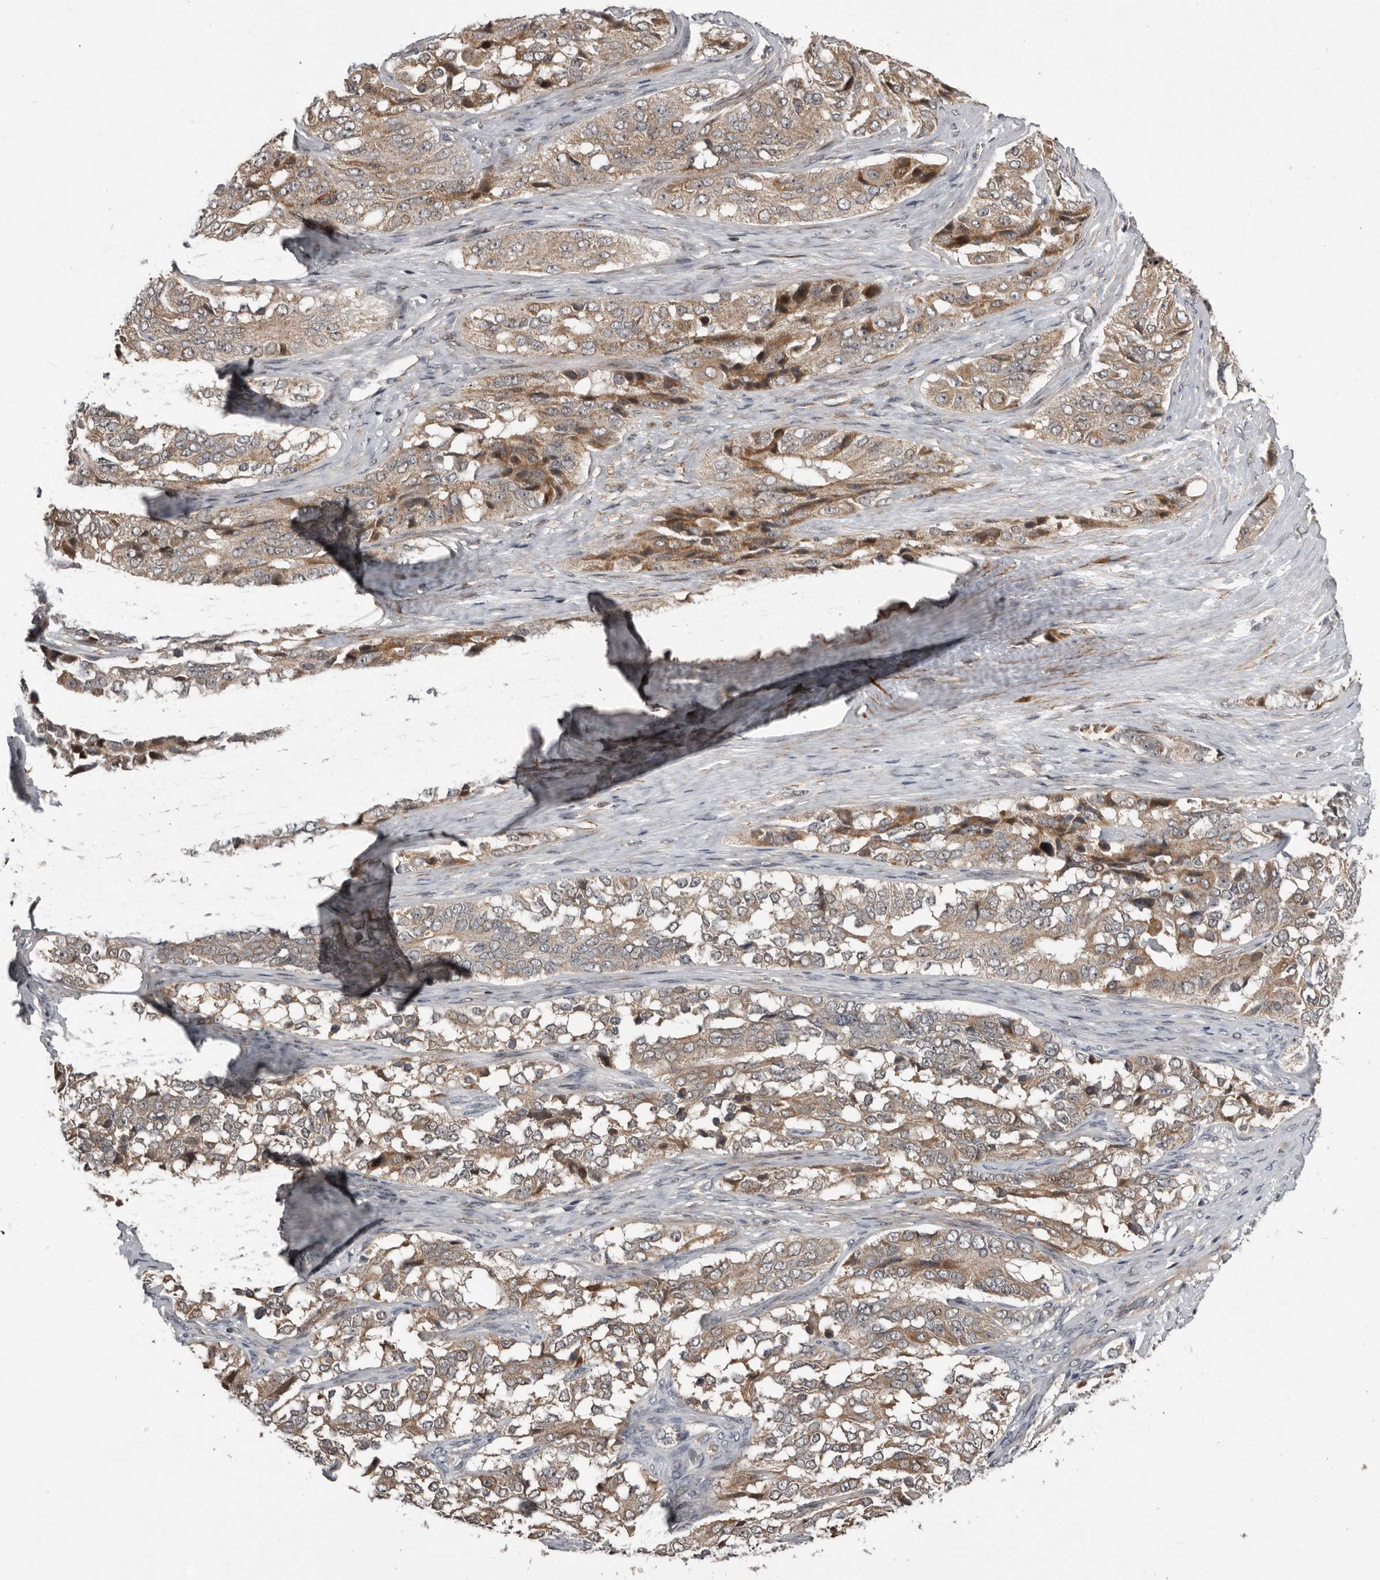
{"staining": {"intensity": "moderate", "quantity": ">75%", "location": "cytoplasmic/membranous"}, "tissue": "ovarian cancer", "cell_type": "Tumor cells", "image_type": "cancer", "snomed": [{"axis": "morphology", "description": "Carcinoma, endometroid"}, {"axis": "topography", "description": "Ovary"}], "caption": "Ovarian endometroid carcinoma stained for a protein (brown) demonstrates moderate cytoplasmic/membranous positive expression in approximately >75% of tumor cells.", "gene": "FGFR4", "patient": {"sex": "female", "age": 51}}